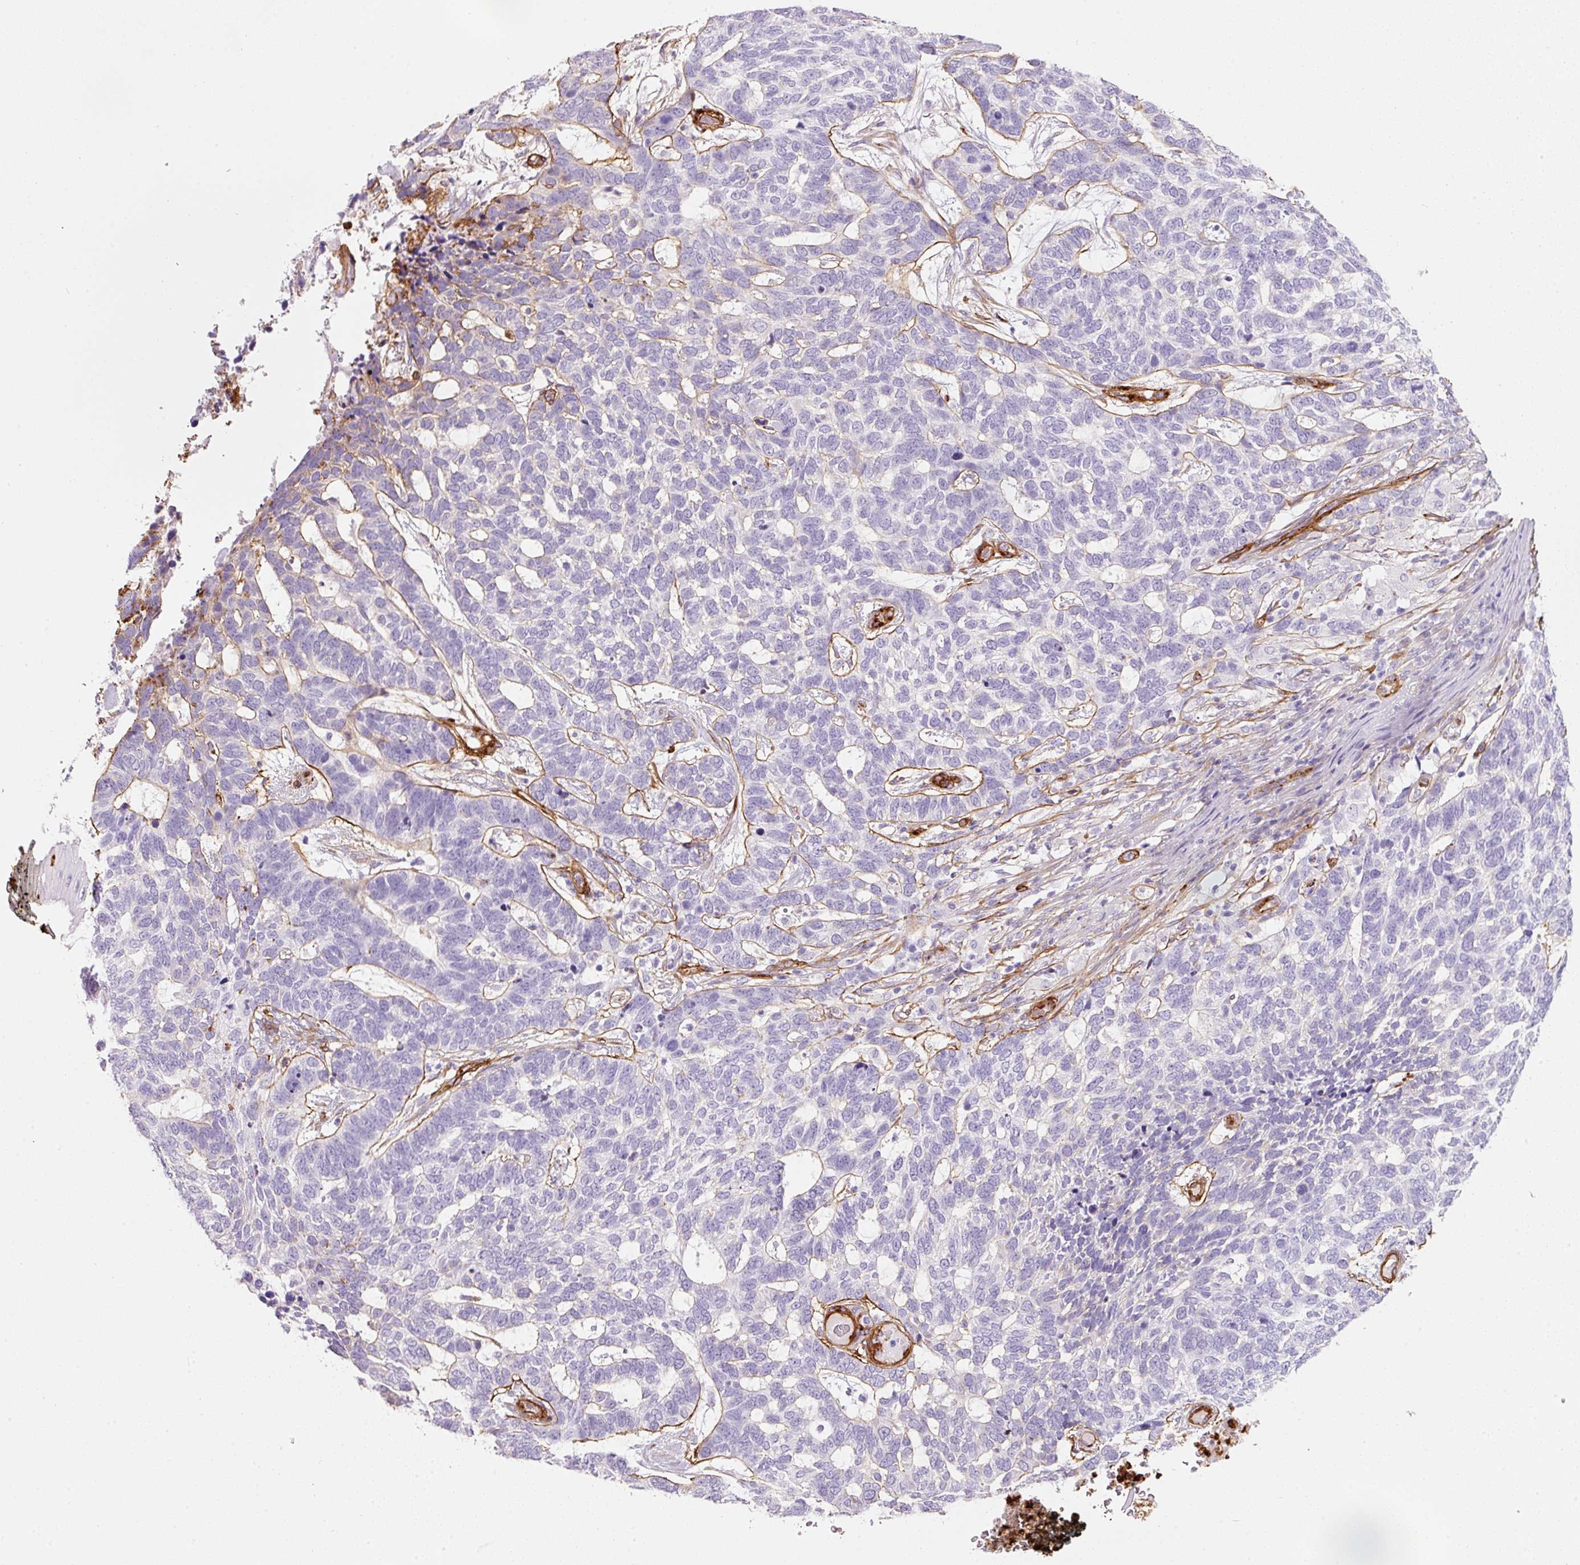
{"staining": {"intensity": "negative", "quantity": "none", "location": "none"}, "tissue": "skin cancer", "cell_type": "Tumor cells", "image_type": "cancer", "snomed": [{"axis": "morphology", "description": "Basal cell carcinoma"}, {"axis": "topography", "description": "Skin"}], "caption": "The histopathology image exhibits no significant expression in tumor cells of skin basal cell carcinoma.", "gene": "LOXL4", "patient": {"sex": "female", "age": 65}}